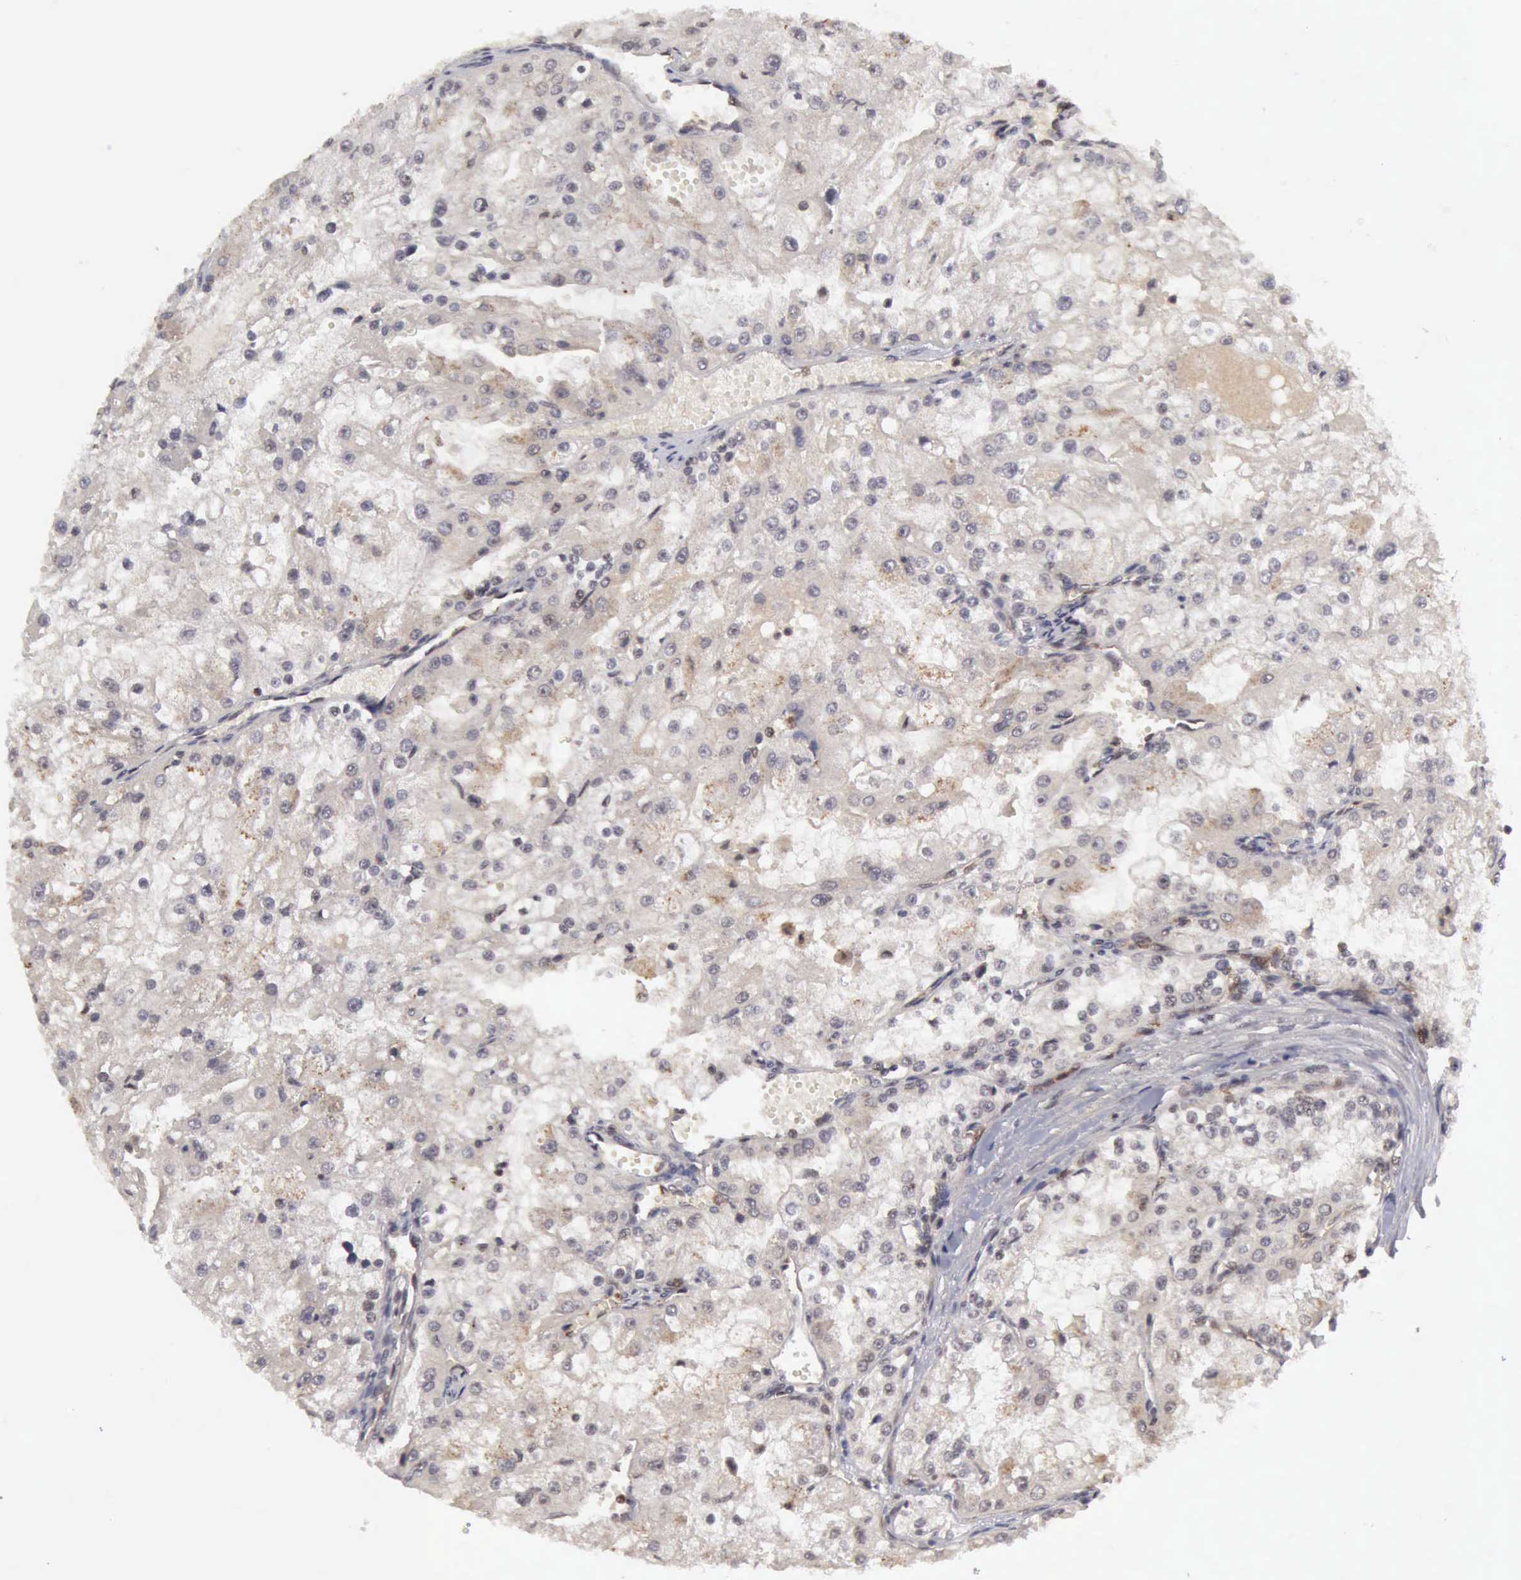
{"staining": {"intensity": "weak", "quantity": "<25%", "location": "cytoplasmic/membranous"}, "tissue": "renal cancer", "cell_type": "Tumor cells", "image_type": "cancer", "snomed": [{"axis": "morphology", "description": "Adenocarcinoma, NOS"}, {"axis": "topography", "description": "Kidney"}], "caption": "This is a histopathology image of immunohistochemistry staining of renal cancer, which shows no staining in tumor cells.", "gene": "CDKN2A", "patient": {"sex": "female", "age": 74}}